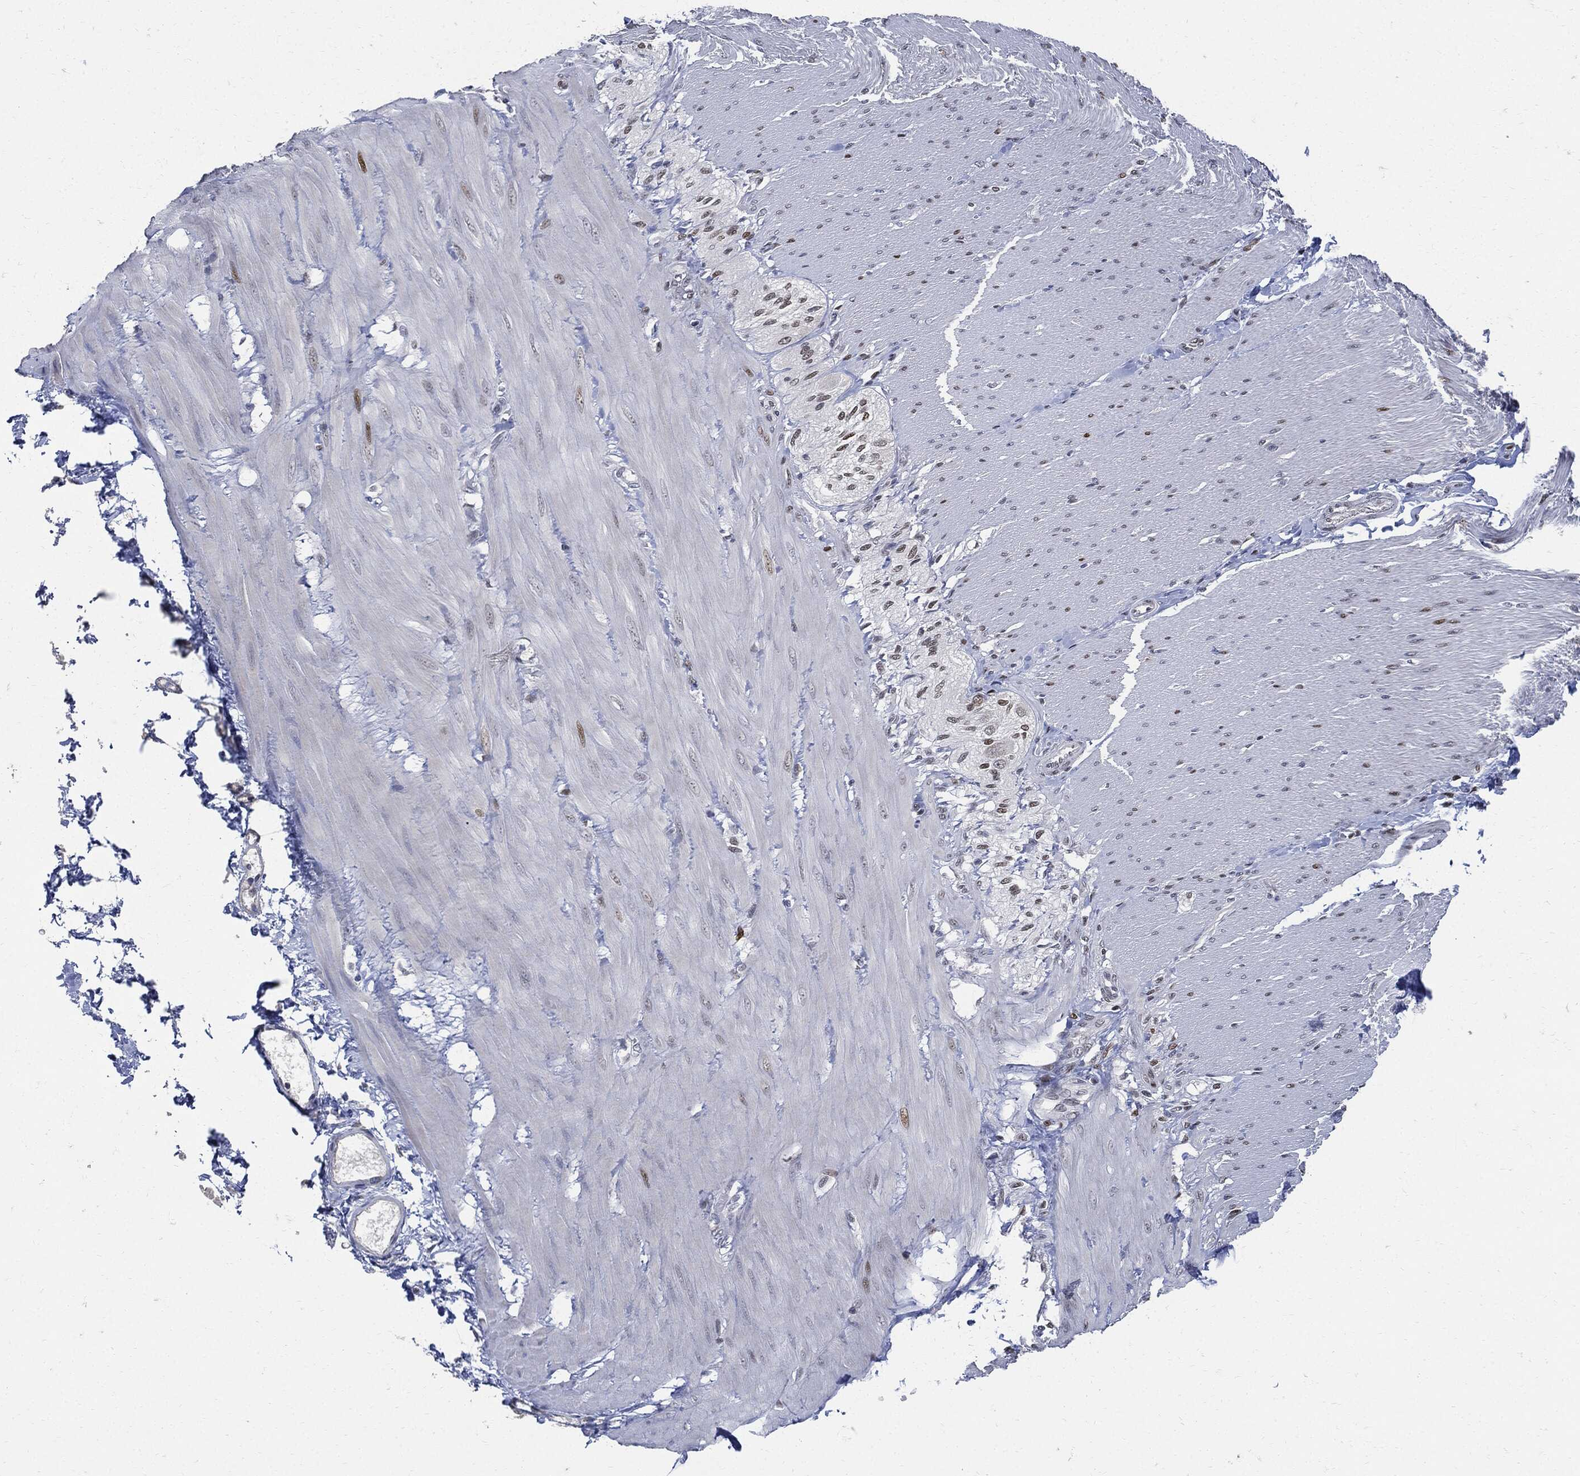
{"staining": {"intensity": "negative", "quantity": "none", "location": "none"}, "tissue": "soft tissue", "cell_type": "Fibroblasts", "image_type": "normal", "snomed": [{"axis": "morphology", "description": "Normal tissue, NOS"}, {"axis": "topography", "description": "Smooth muscle"}, {"axis": "topography", "description": "Duodenum"}, {"axis": "topography", "description": "Peripheral nerve tissue"}], "caption": "This is a histopathology image of IHC staining of normal soft tissue, which shows no staining in fibroblasts. (DAB IHC, high magnification).", "gene": "PCNA", "patient": {"sex": "female", "age": 61}}